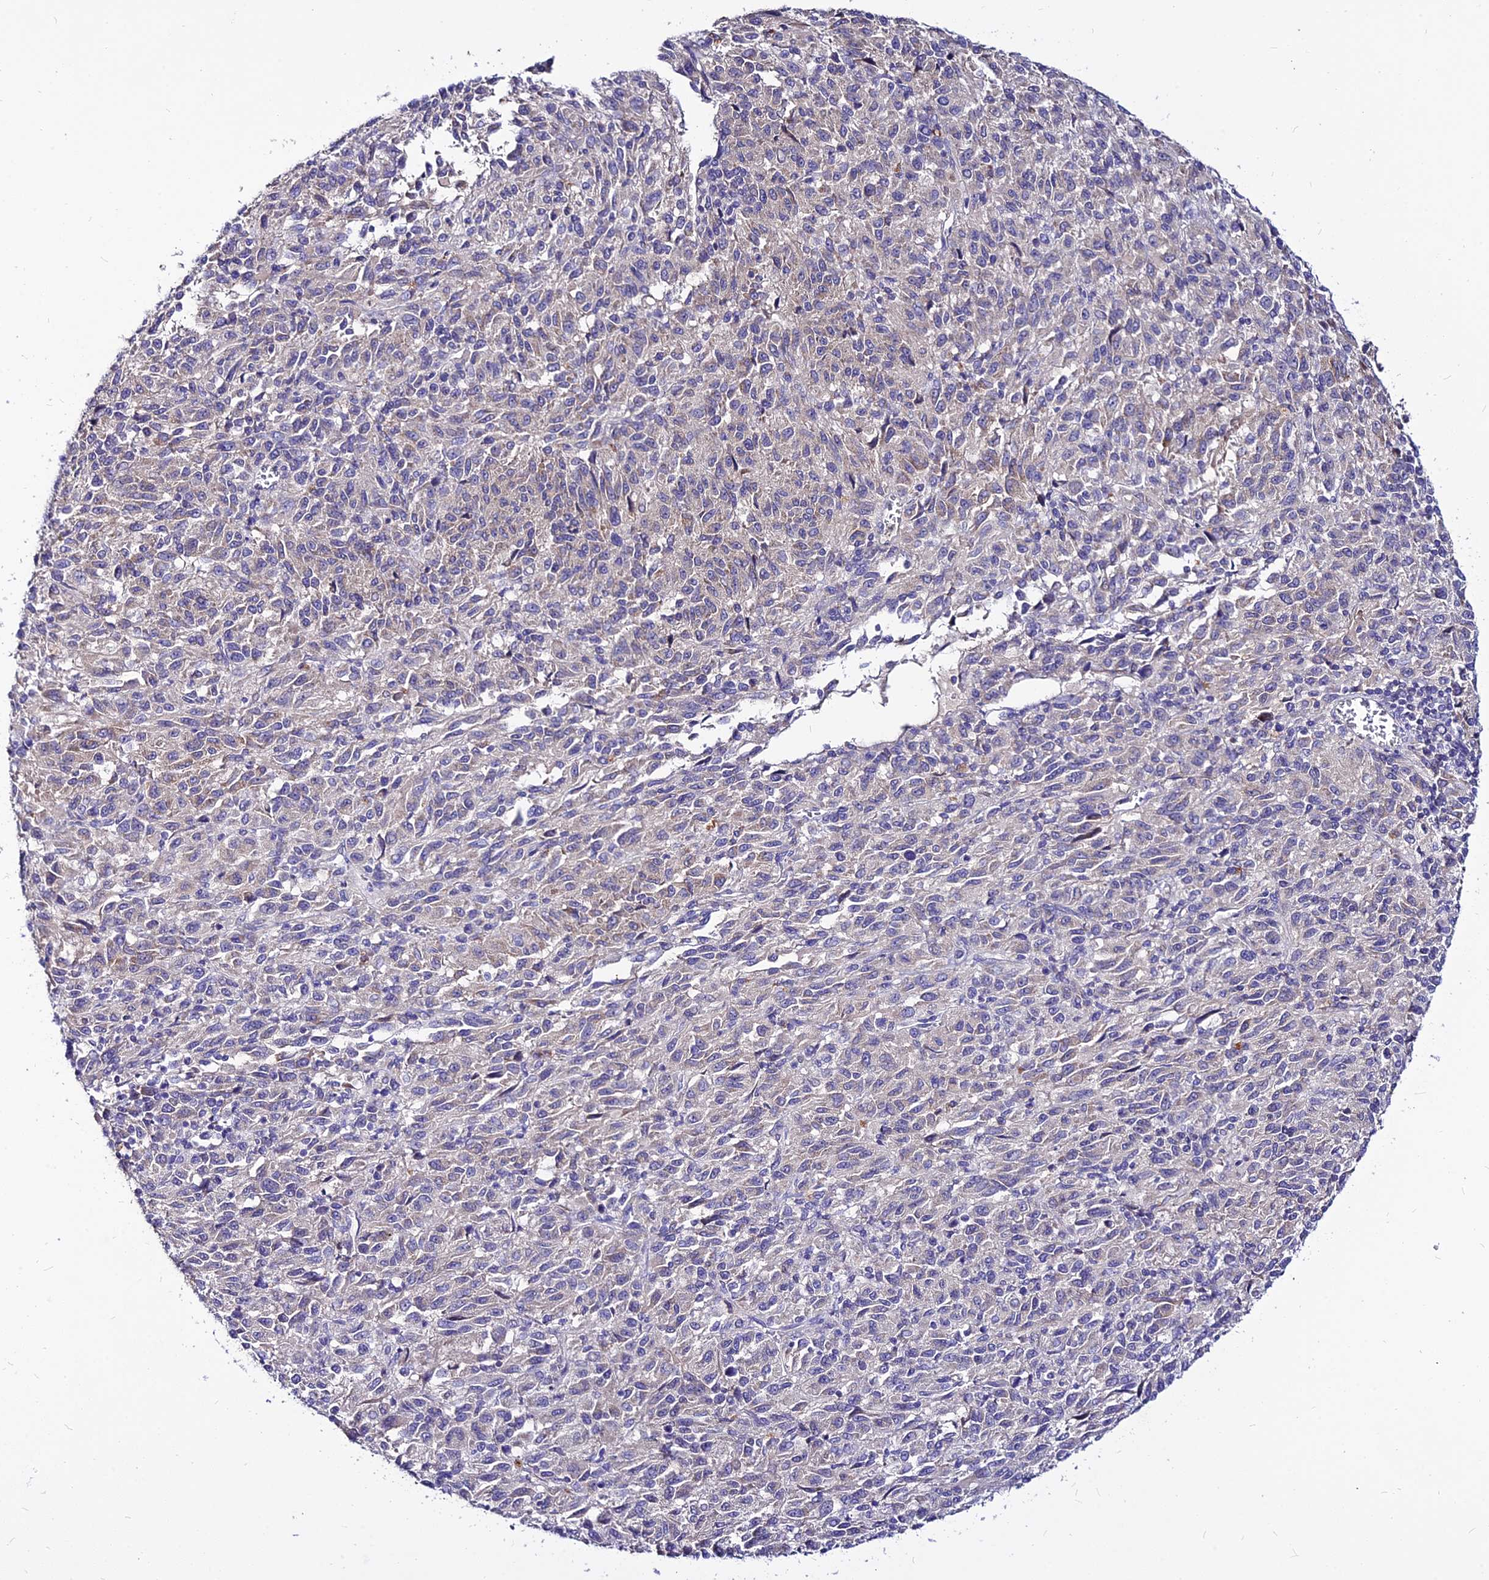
{"staining": {"intensity": "negative", "quantity": "none", "location": "none"}, "tissue": "melanoma", "cell_type": "Tumor cells", "image_type": "cancer", "snomed": [{"axis": "morphology", "description": "Malignant melanoma, Metastatic site"}, {"axis": "topography", "description": "Lung"}], "caption": "Tumor cells are negative for protein expression in human melanoma.", "gene": "CZIB", "patient": {"sex": "male", "age": 64}}